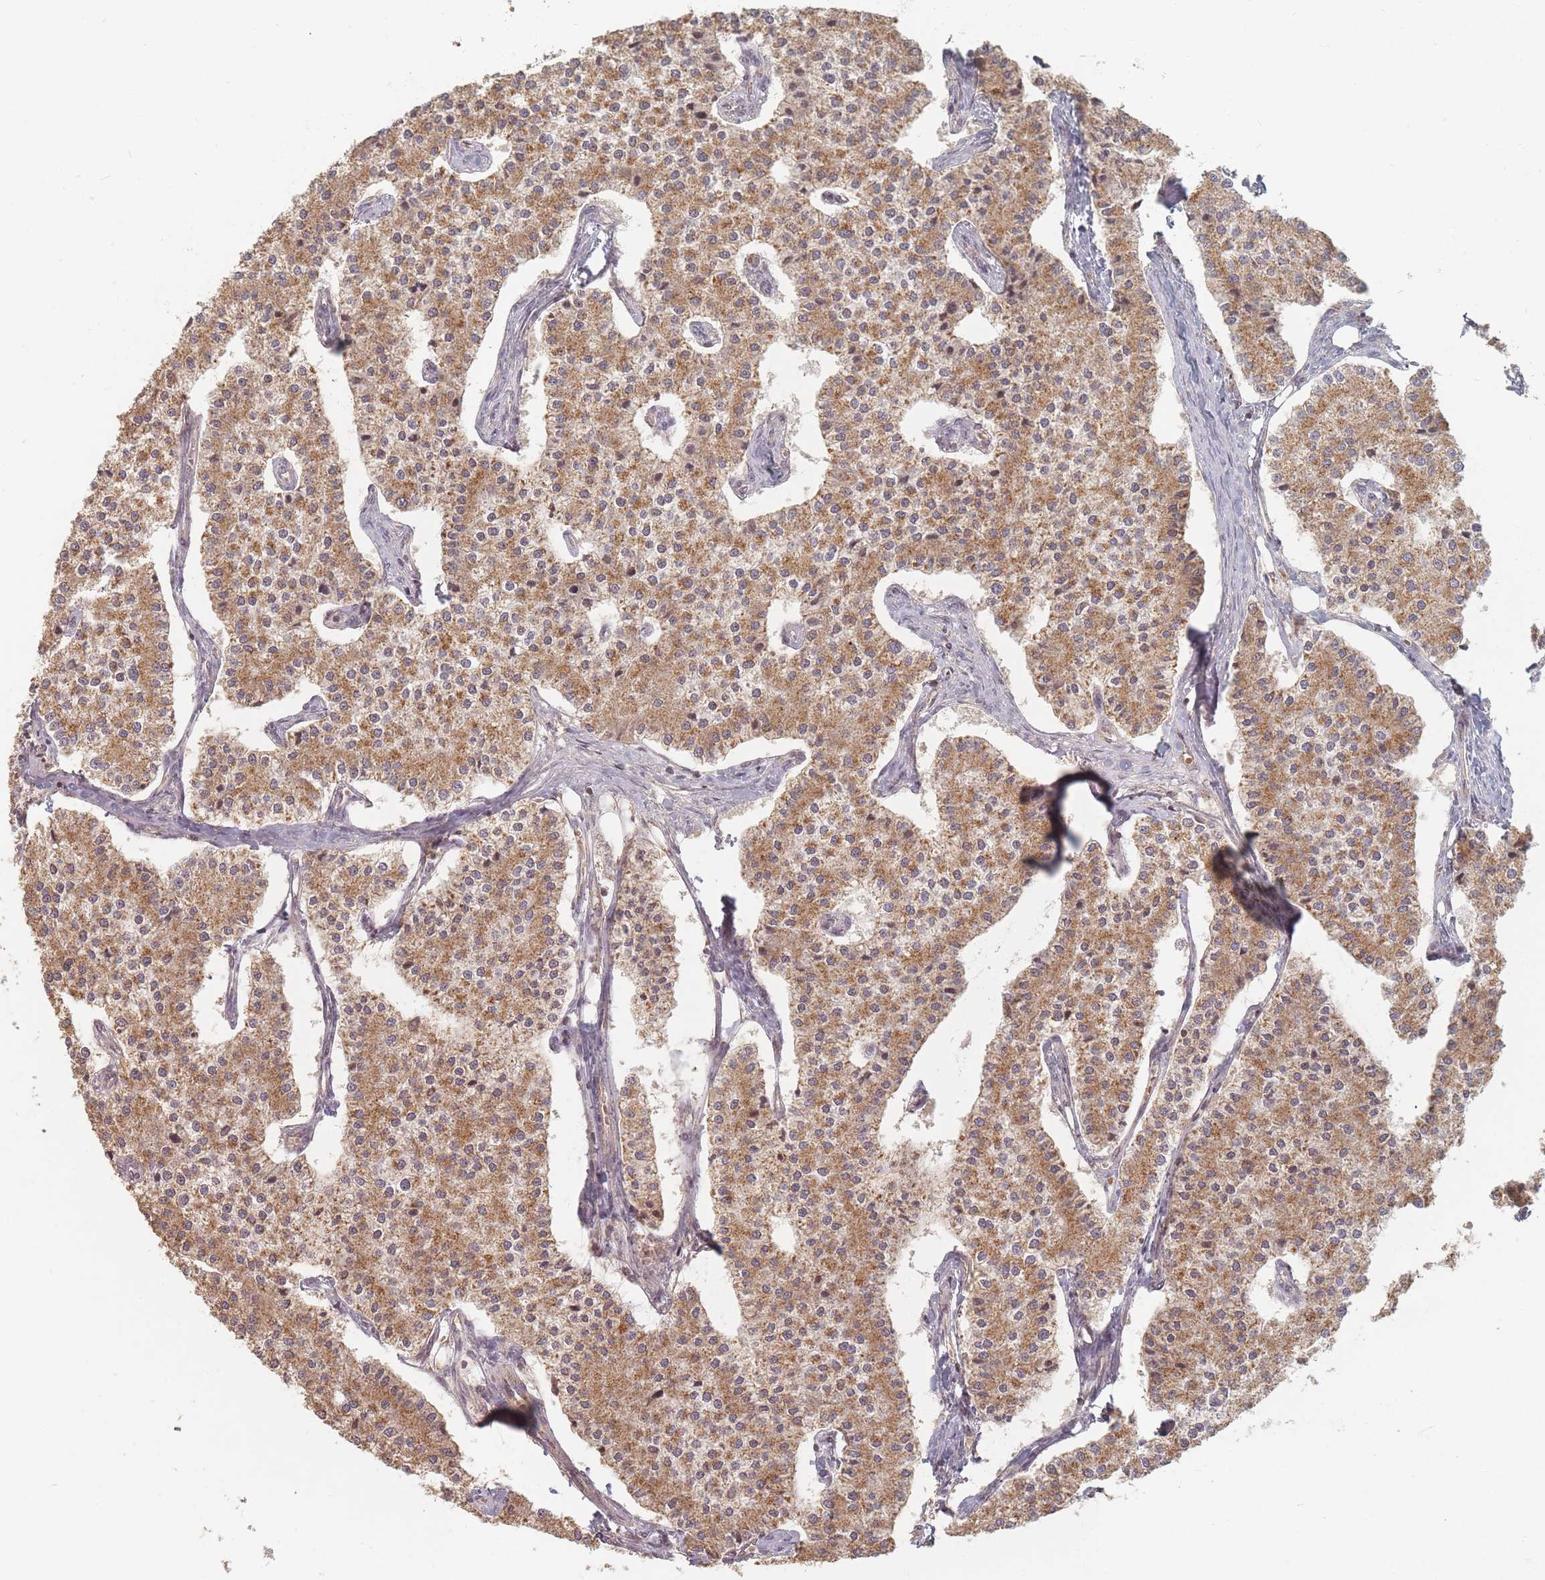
{"staining": {"intensity": "moderate", "quantity": ">75%", "location": "cytoplasmic/membranous"}, "tissue": "carcinoid", "cell_type": "Tumor cells", "image_type": "cancer", "snomed": [{"axis": "morphology", "description": "Carcinoid, malignant, NOS"}, {"axis": "topography", "description": "Colon"}], "caption": "This image shows carcinoid (malignant) stained with immunohistochemistry (IHC) to label a protein in brown. The cytoplasmic/membranous of tumor cells show moderate positivity for the protein. Nuclei are counter-stained blue.", "gene": "OR2M4", "patient": {"sex": "female", "age": 52}}